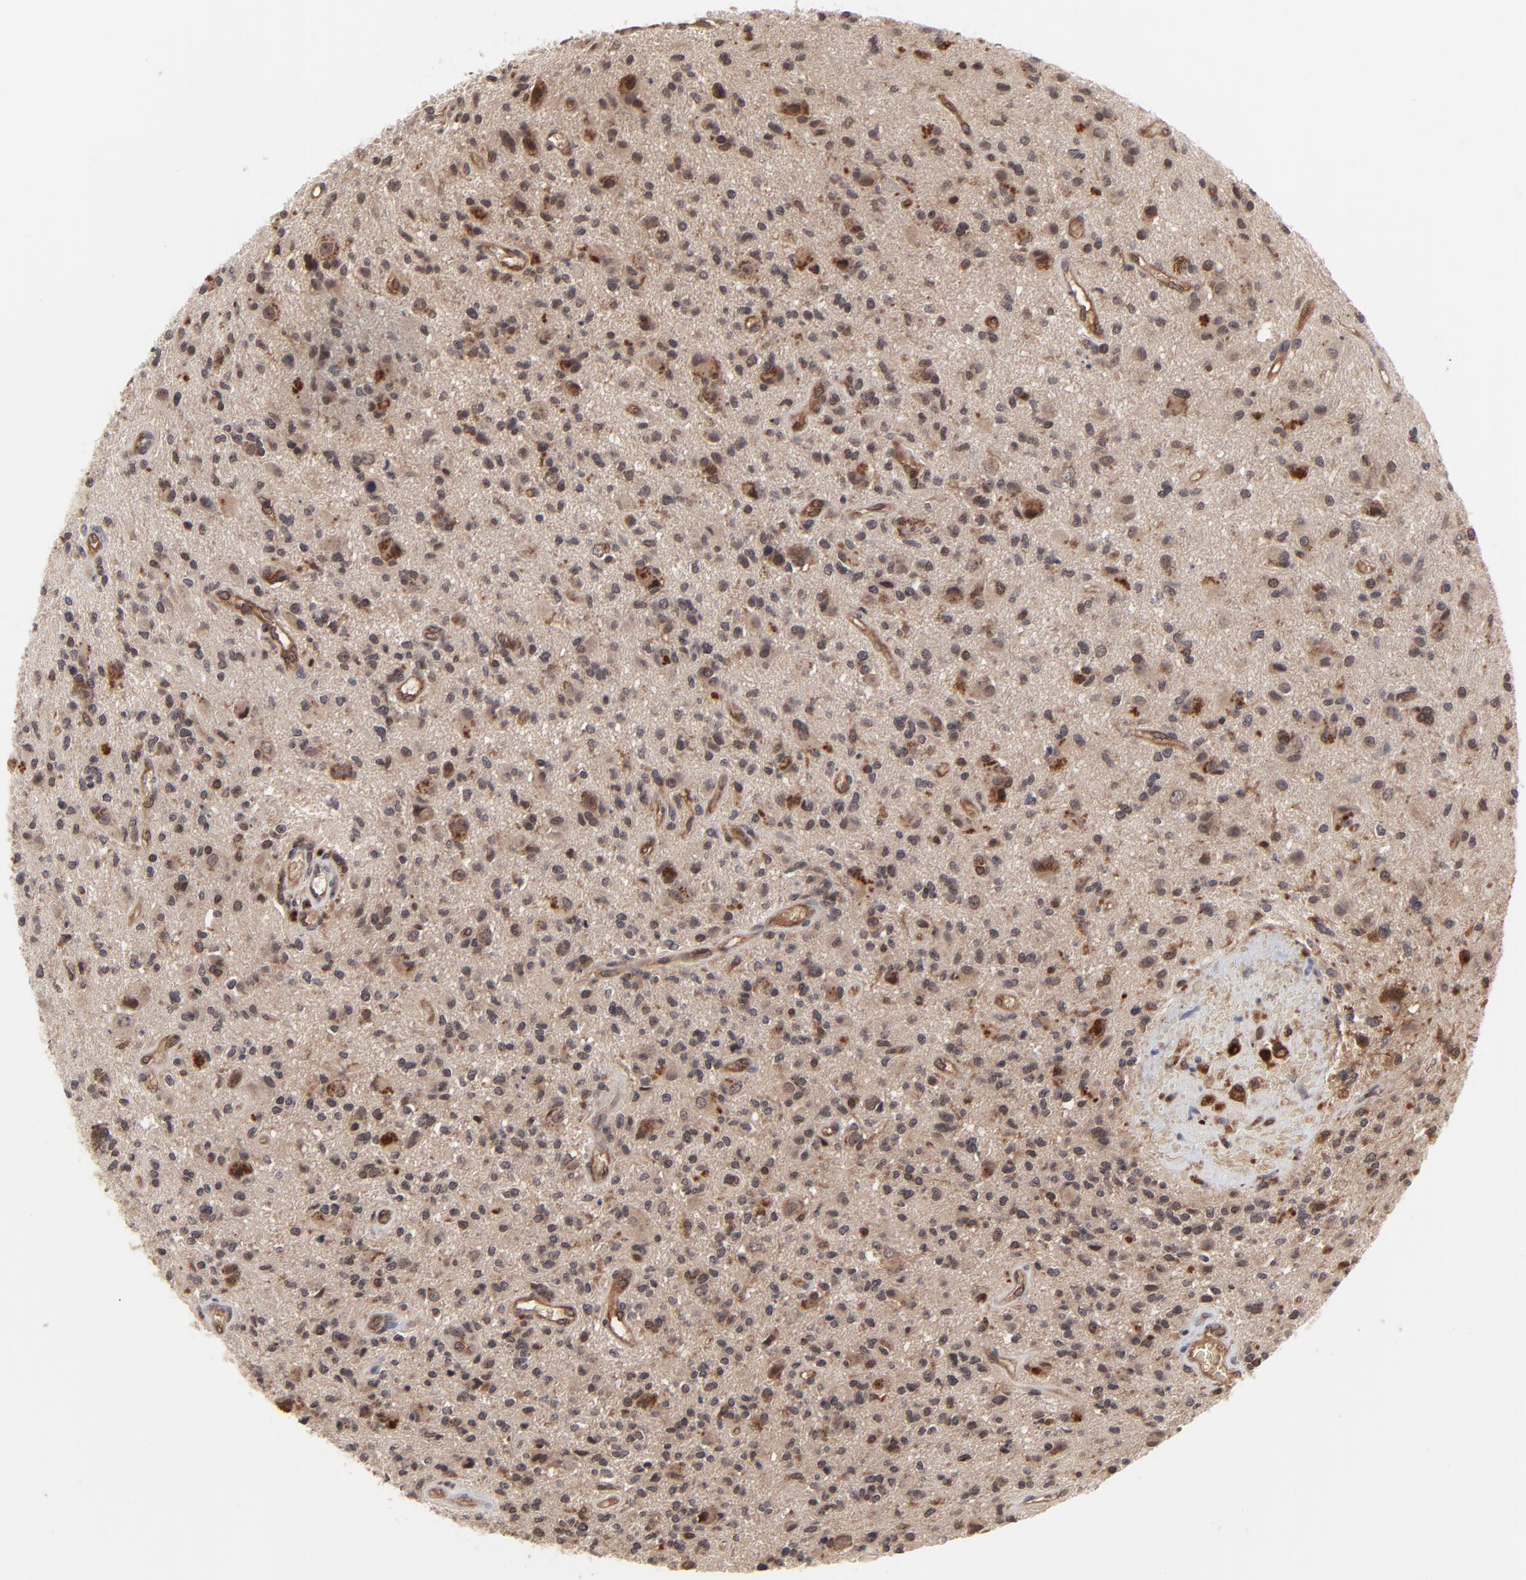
{"staining": {"intensity": "moderate", "quantity": ">75%", "location": "cytoplasmic/membranous,nuclear"}, "tissue": "glioma", "cell_type": "Tumor cells", "image_type": "cancer", "snomed": [{"axis": "morphology", "description": "Normal tissue, NOS"}, {"axis": "morphology", "description": "Glioma, malignant, High grade"}, {"axis": "topography", "description": "Cerebral cortex"}], "caption": "A medium amount of moderate cytoplasmic/membranous and nuclear expression is seen in about >75% of tumor cells in malignant glioma (high-grade) tissue.", "gene": "CASP10", "patient": {"sex": "male", "age": 75}}